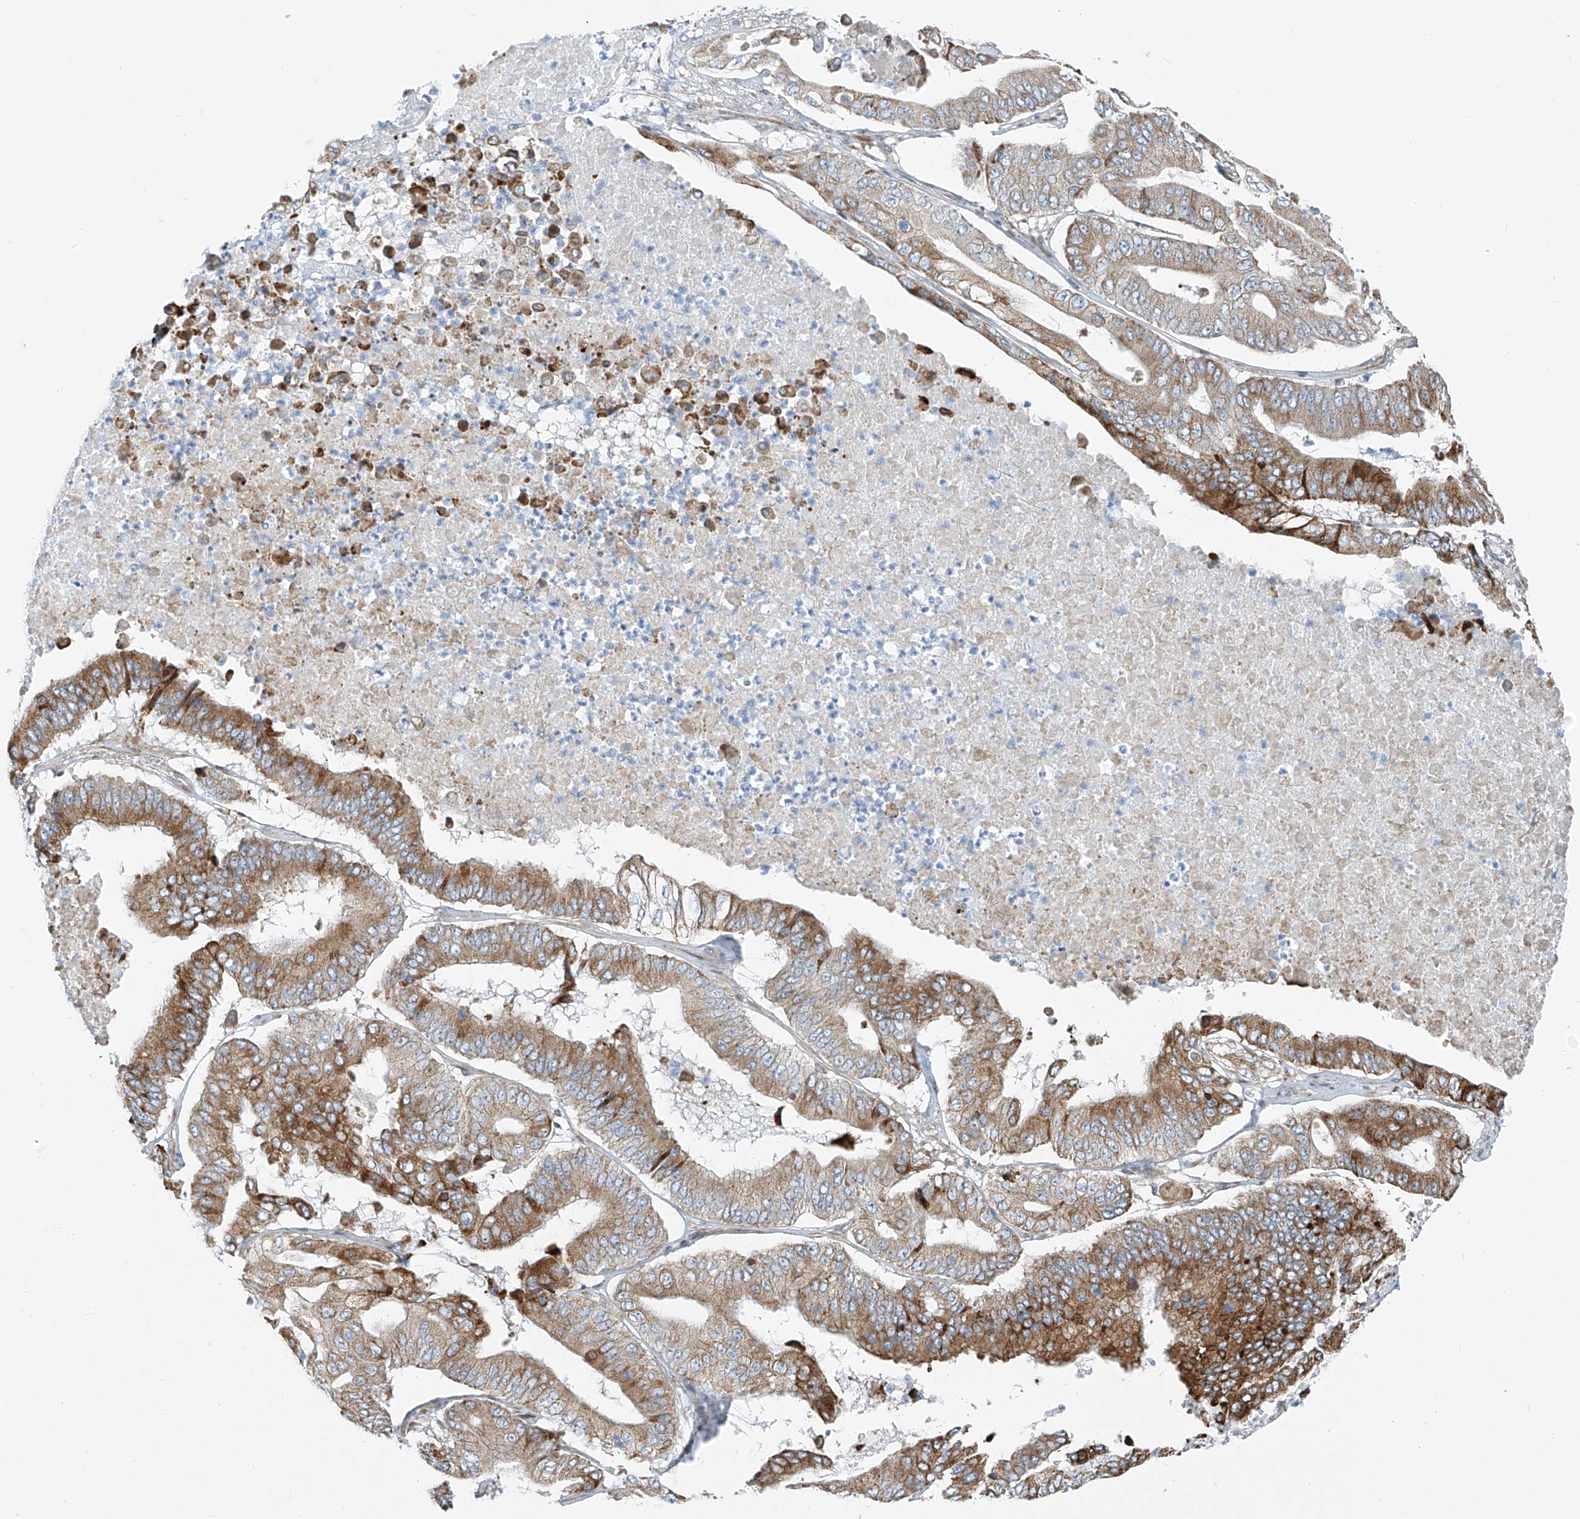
{"staining": {"intensity": "moderate", "quantity": "25%-75%", "location": "cytoplasmic/membranous"}, "tissue": "pancreatic cancer", "cell_type": "Tumor cells", "image_type": "cancer", "snomed": [{"axis": "morphology", "description": "Adenocarcinoma, NOS"}, {"axis": "topography", "description": "Pancreas"}], "caption": "Protein expression analysis of human pancreatic cancer reveals moderate cytoplasmic/membranous staining in approximately 25%-75% of tumor cells. (DAB = brown stain, brightfield microscopy at high magnification).", "gene": "HIC2", "patient": {"sex": "female", "age": 77}}